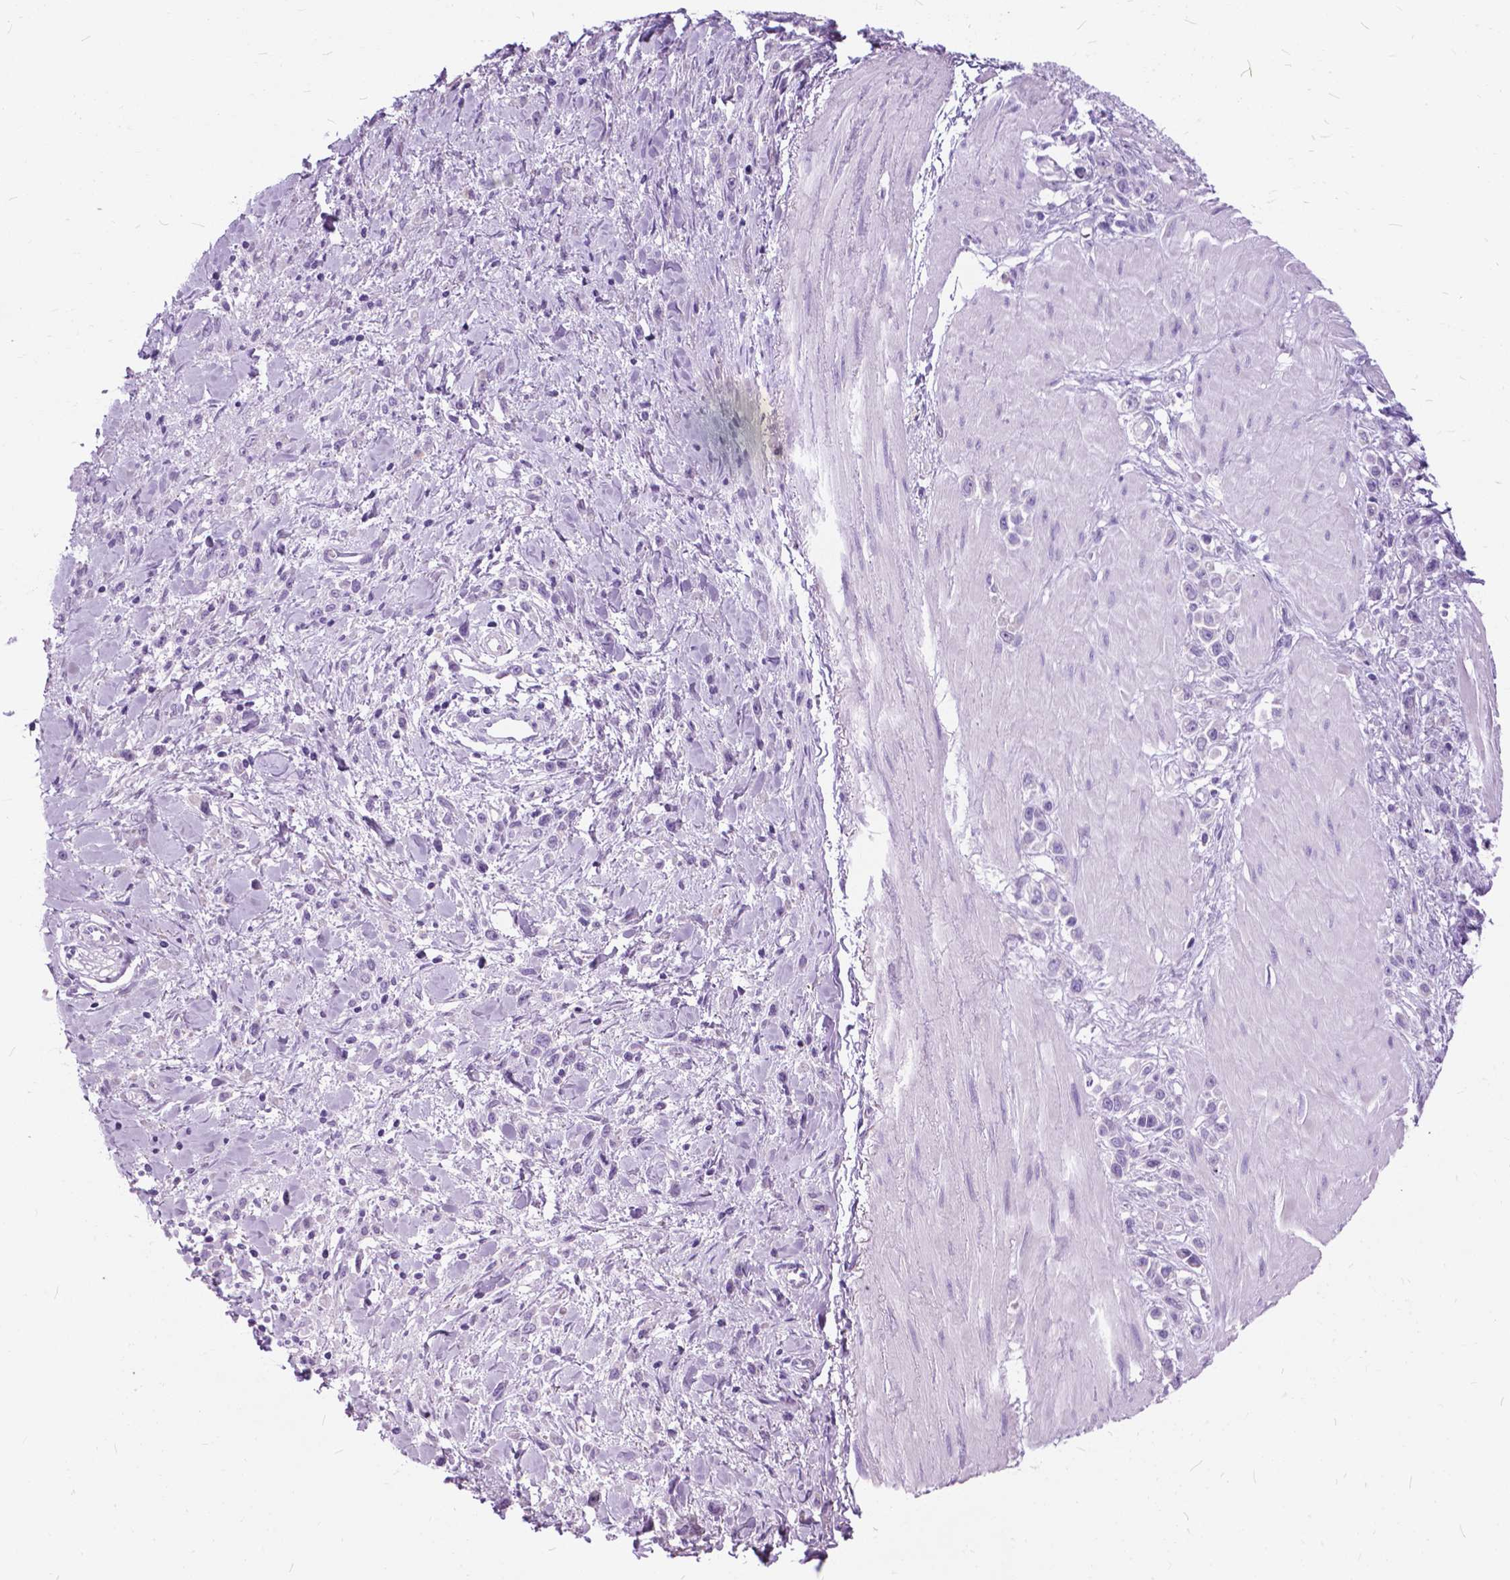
{"staining": {"intensity": "negative", "quantity": "none", "location": "none"}, "tissue": "stomach cancer", "cell_type": "Tumor cells", "image_type": "cancer", "snomed": [{"axis": "morphology", "description": "Adenocarcinoma, NOS"}, {"axis": "topography", "description": "Stomach"}], "caption": "Adenocarcinoma (stomach) stained for a protein using IHC reveals no staining tumor cells.", "gene": "BSND", "patient": {"sex": "male", "age": 47}}